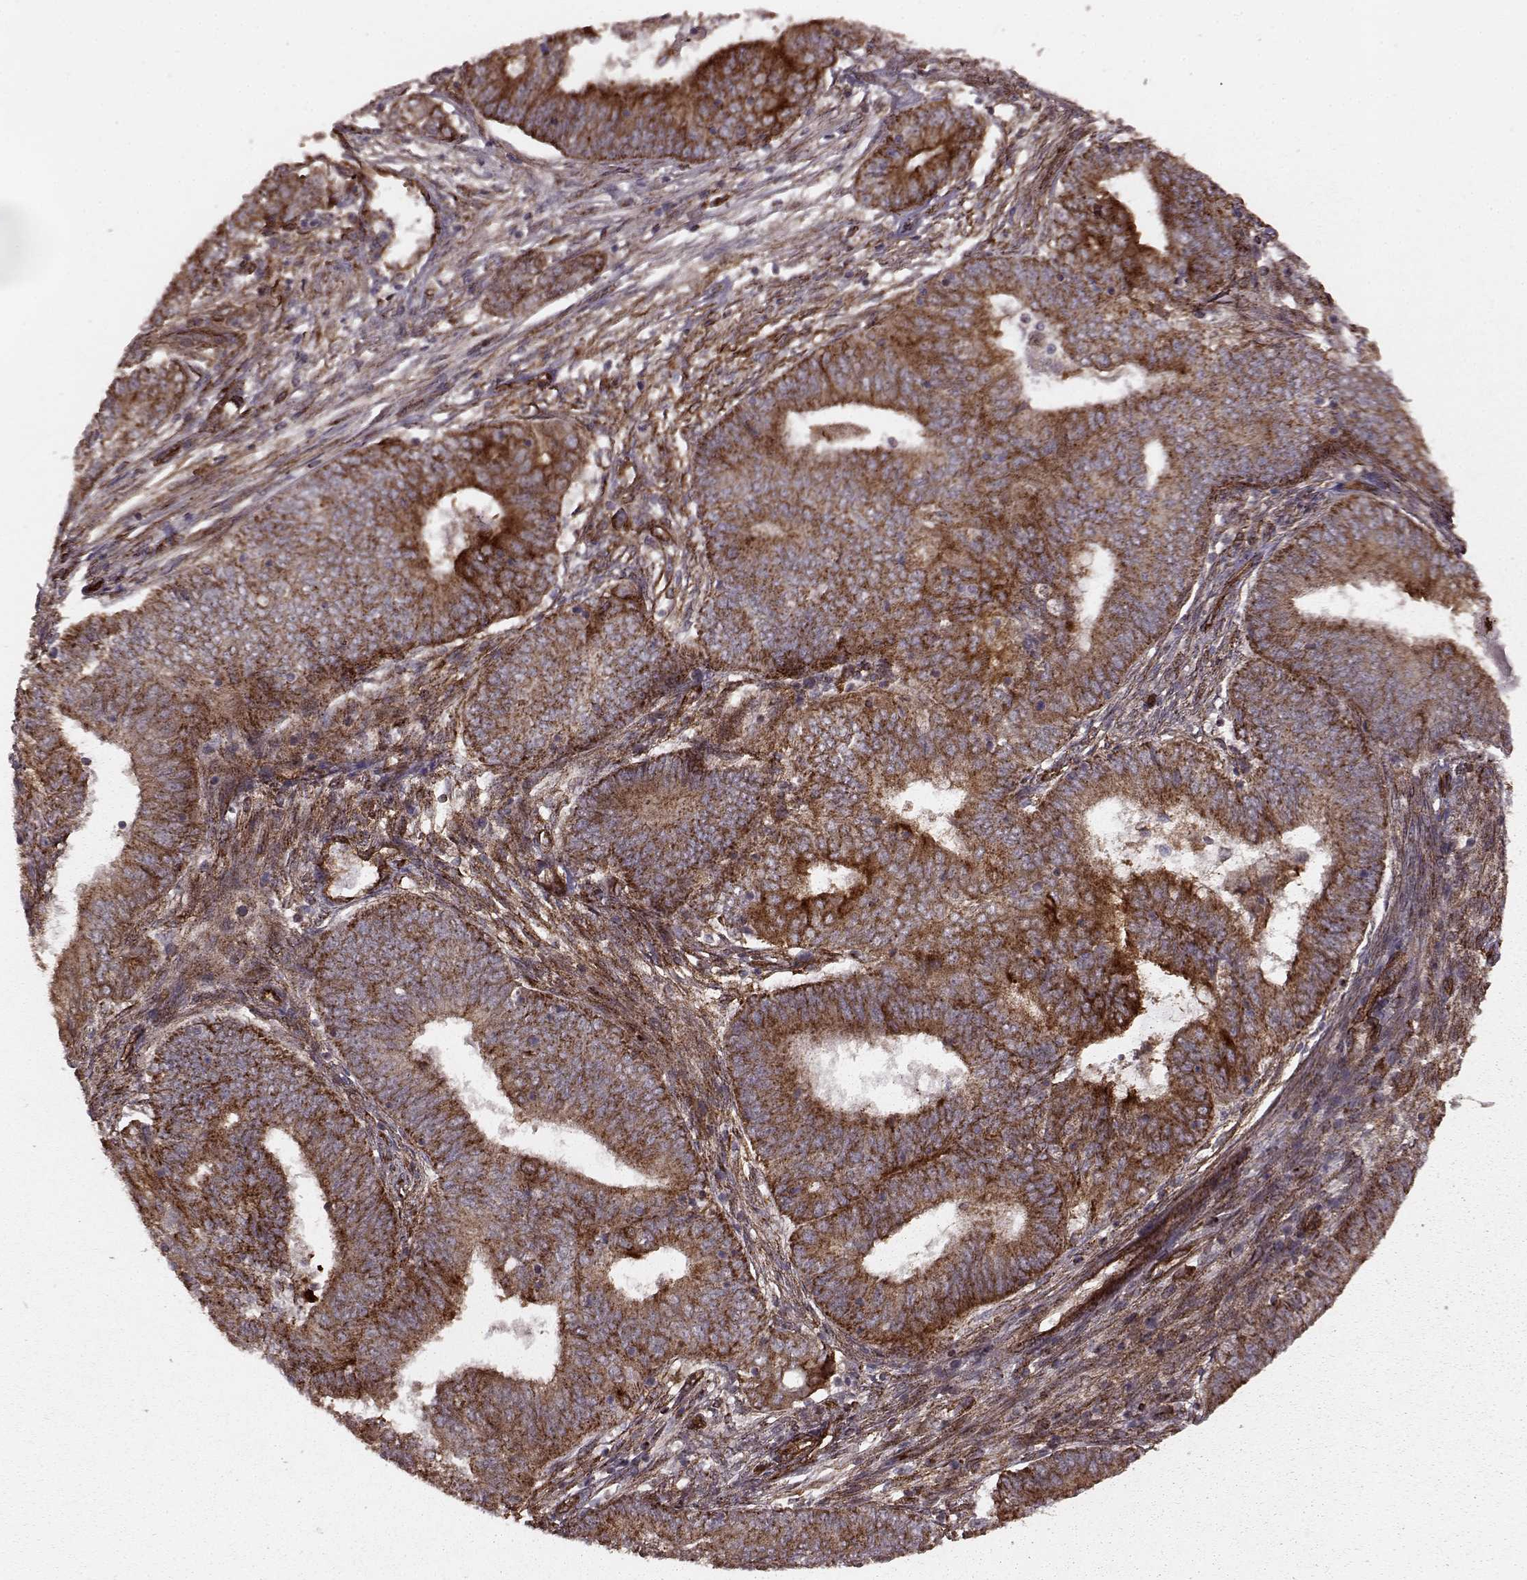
{"staining": {"intensity": "moderate", "quantity": ">75%", "location": "cytoplasmic/membranous"}, "tissue": "endometrial cancer", "cell_type": "Tumor cells", "image_type": "cancer", "snomed": [{"axis": "morphology", "description": "Adenocarcinoma, NOS"}, {"axis": "topography", "description": "Endometrium"}], "caption": "DAB immunohistochemical staining of human endometrial cancer (adenocarcinoma) shows moderate cytoplasmic/membranous protein staining in about >75% of tumor cells.", "gene": "FXN", "patient": {"sex": "female", "age": 62}}